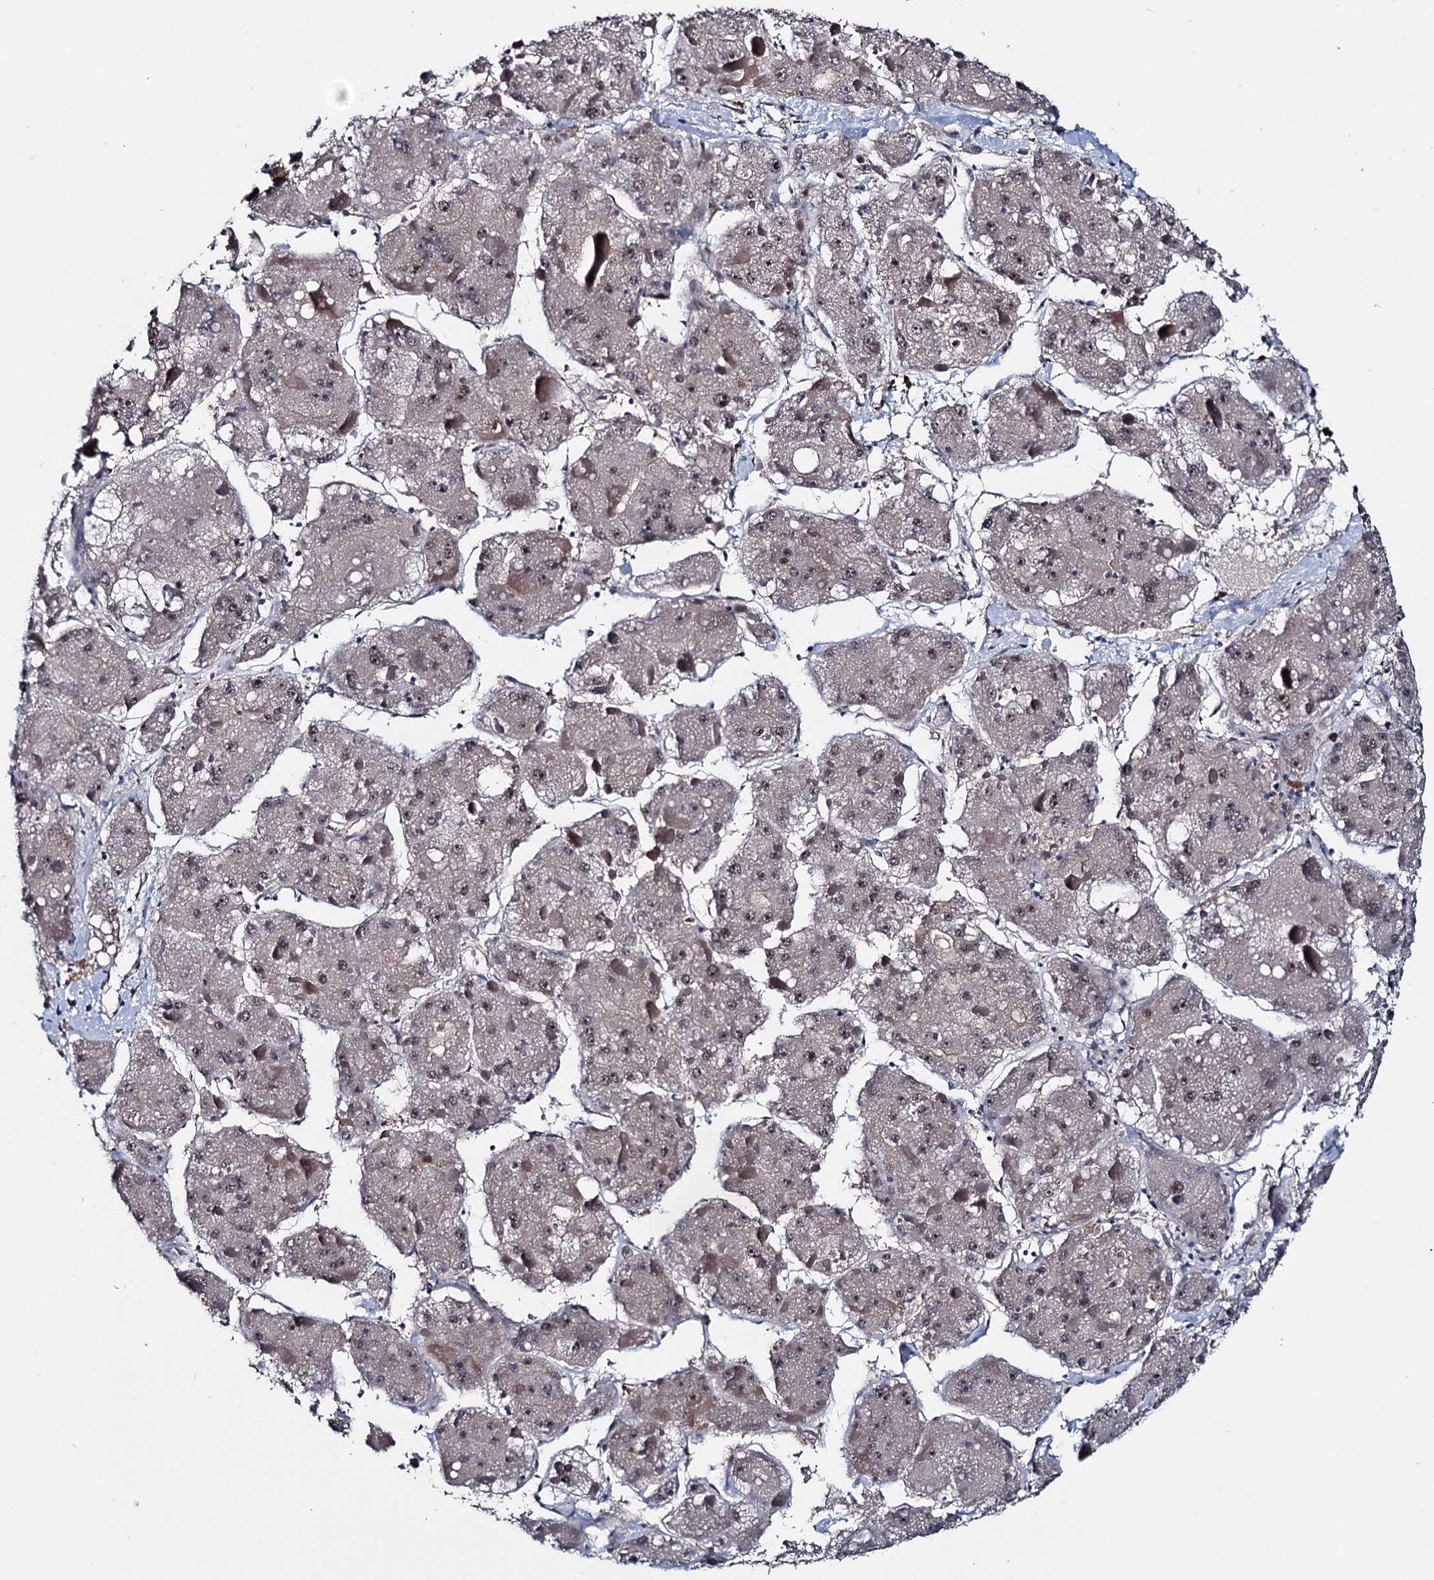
{"staining": {"intensity": "weak", "quantity": ">75%", "location": "nuclear"}, "tissue": "liver cancer", "cell_type": "Tumor cells", "image_type": "cancer", "snomed": [{"axis": "morphology", "description": "Carcinoma, Hepatocellular, NOS"}, {"axis": "topography", "description": "Liver"}], "caption": "DAB immunohistochemical staining of human liver cancer (hepatocellular carcinoma) reveals weak nuclear protein expression in approximately >75% of tumor cells. The staining was performed using DAB to visualize the protein expression in brown, while the nuclei were stained in blue with hematoxylin (Magnification: 20x).", "gene": "EYA4", "patient": {"sex": "female", "age": 73}}